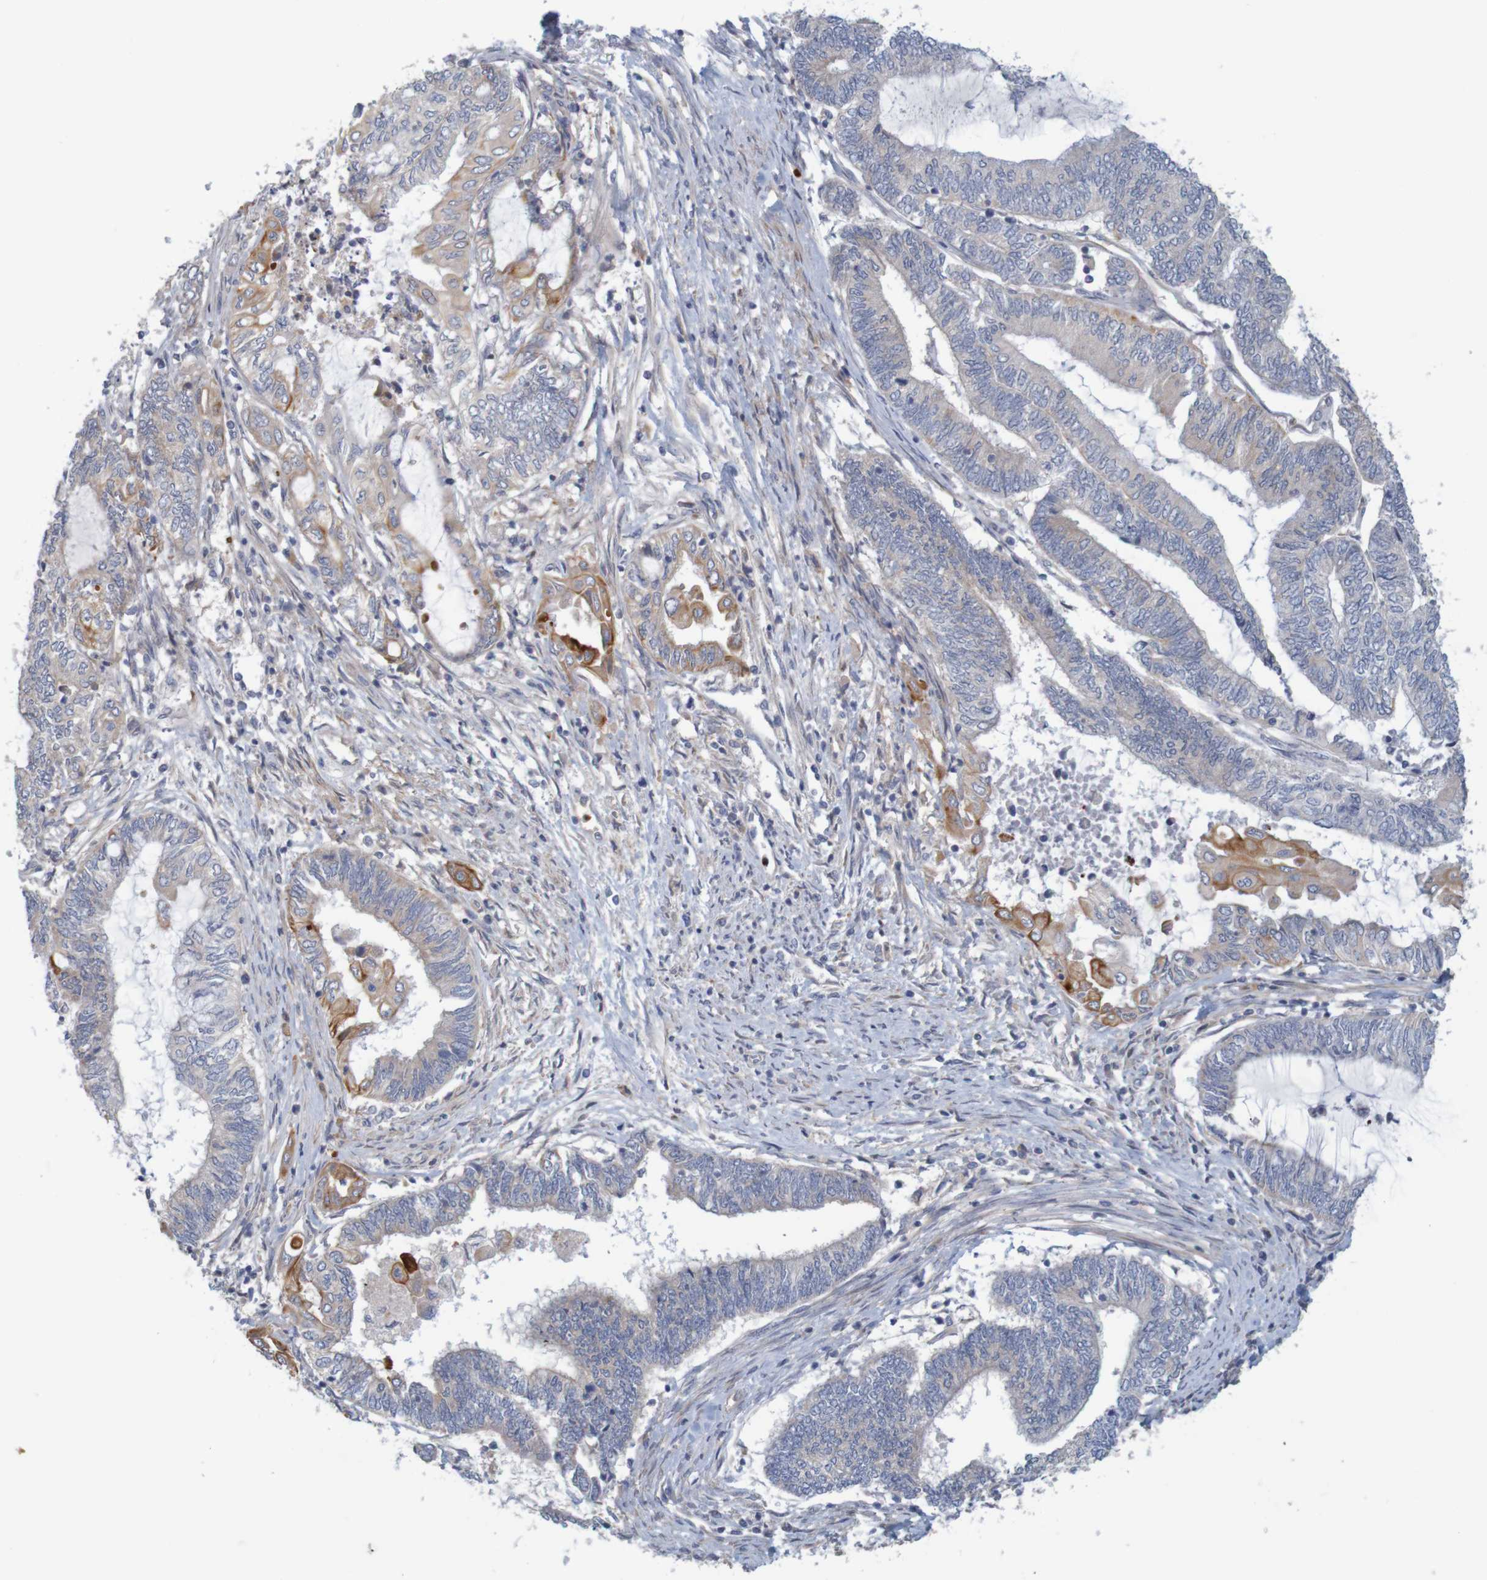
{"staining": {"intensity": "moderate", "quantity": "<25%", "location": "cytoplasmic/membranous"}, "tissue": "endometrial cancer", "cell_type": "Tumor cells", "image_type": "cancer", "snomed": [{"axis": "morphology", "description": "Adenocarcinoma, NOS"}, {"axis": "topography", "description": "Uterus"}, {"axis": "topography", "description": "Endometrium"}], "caption": "Protein staining of adenocarcinoma (endometrial) tissue exhibits moderate cytoplasmic/membranous expression in about <25% of tumor cells.", "gene": "KRT23", "patient": {"sex": "female", "age": 70}}